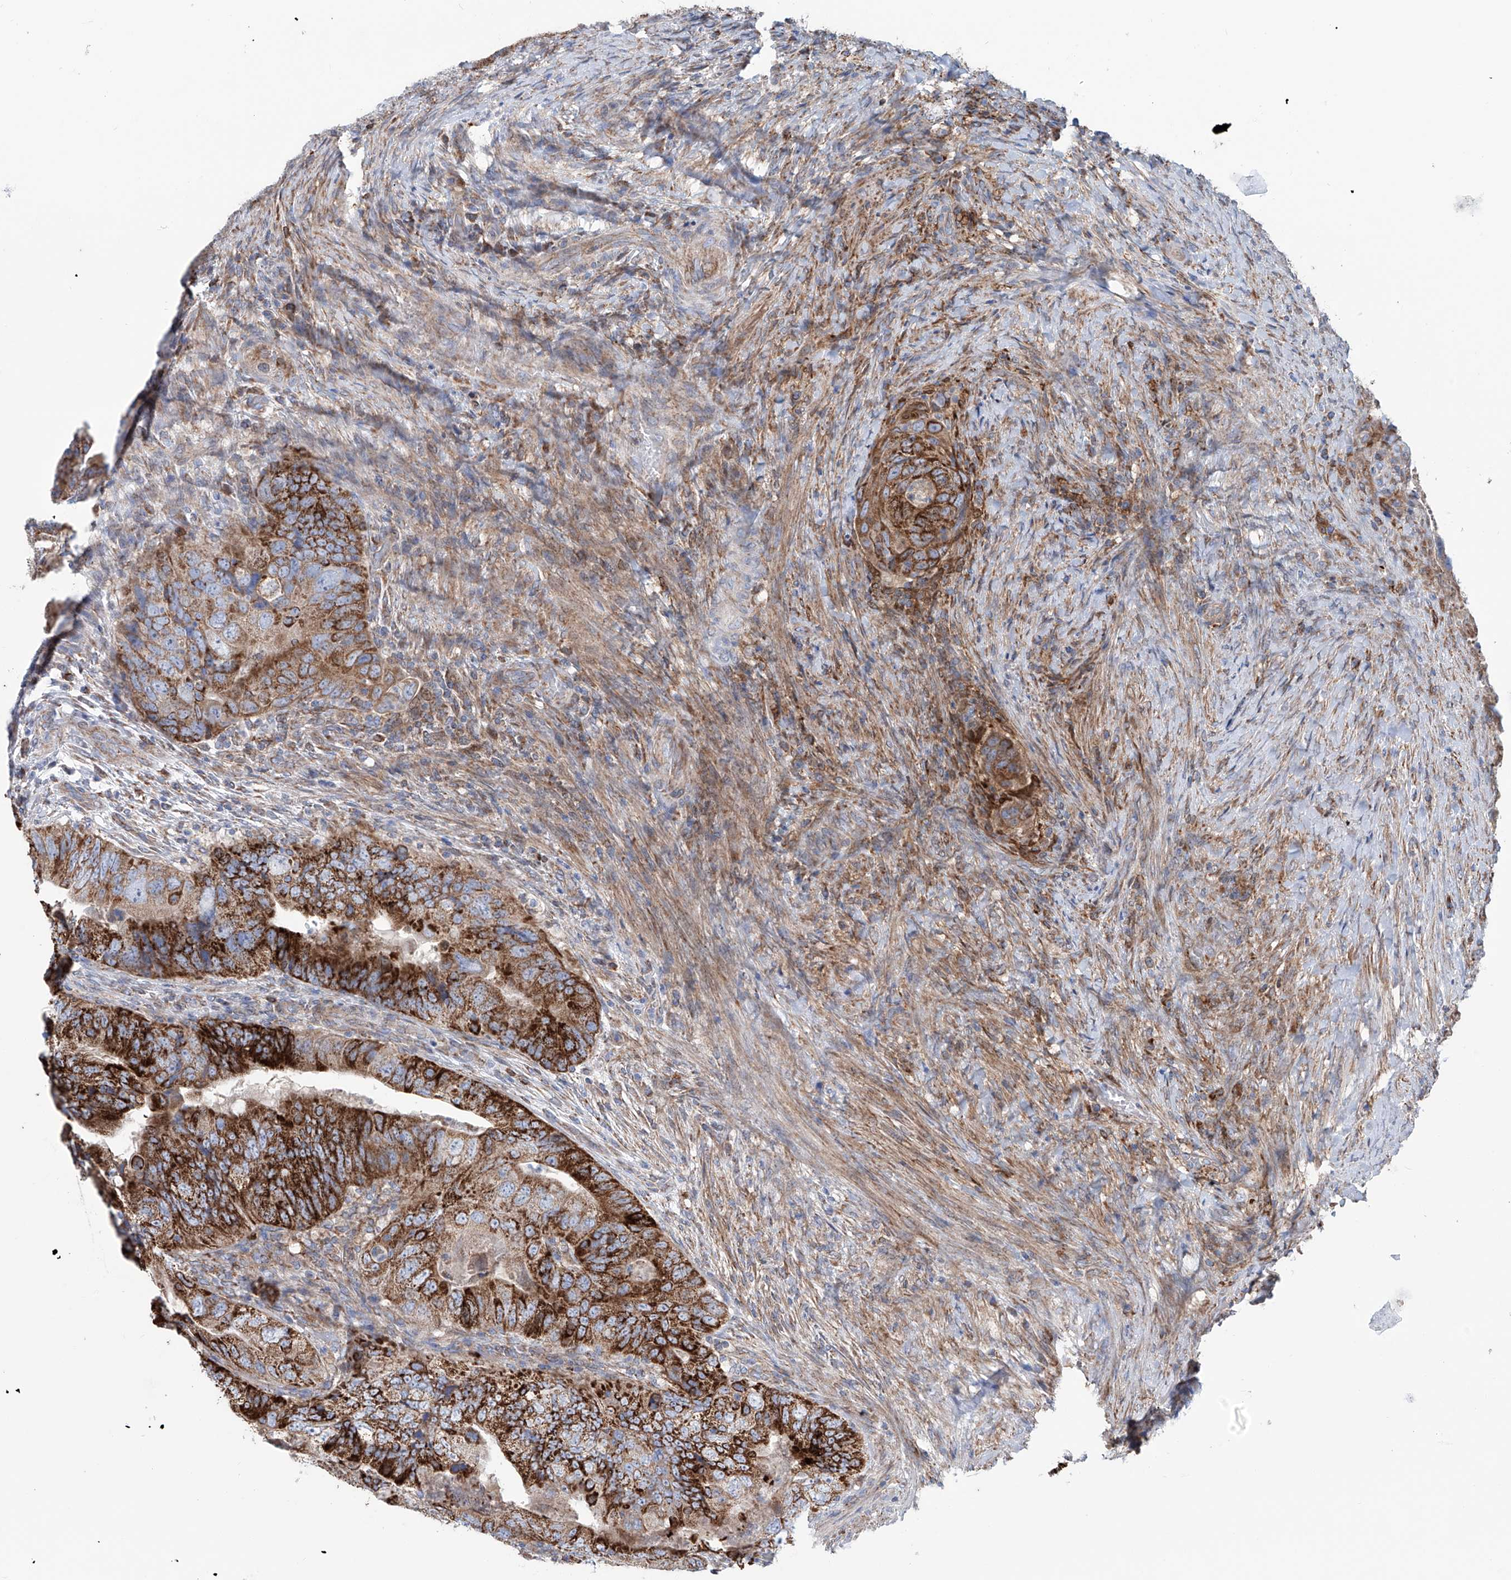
{"staining": {"intensity": "strong", "quantity": "25%-75%", "location": "cytoplasmic/membranous"}, "tissue": "colorectal cancer", "cell_type": "Tumor cells", "image_type": "cancer", "snomed": [{"axis": "morphology", "description": "Adenocarcinoma, NOS"}, {"axis": "topography", "description": "Rectum"}], "caption": "IHC image of adenocarcinoma (colorectal) stained for a protein (brown), which exhibits high levels of strong cytoplasmic/membranous positivity in approximately 25%-75% of tumor cells.", "gene": "ALDH6A1", "patient": {"sex": "male", "age": 63}}